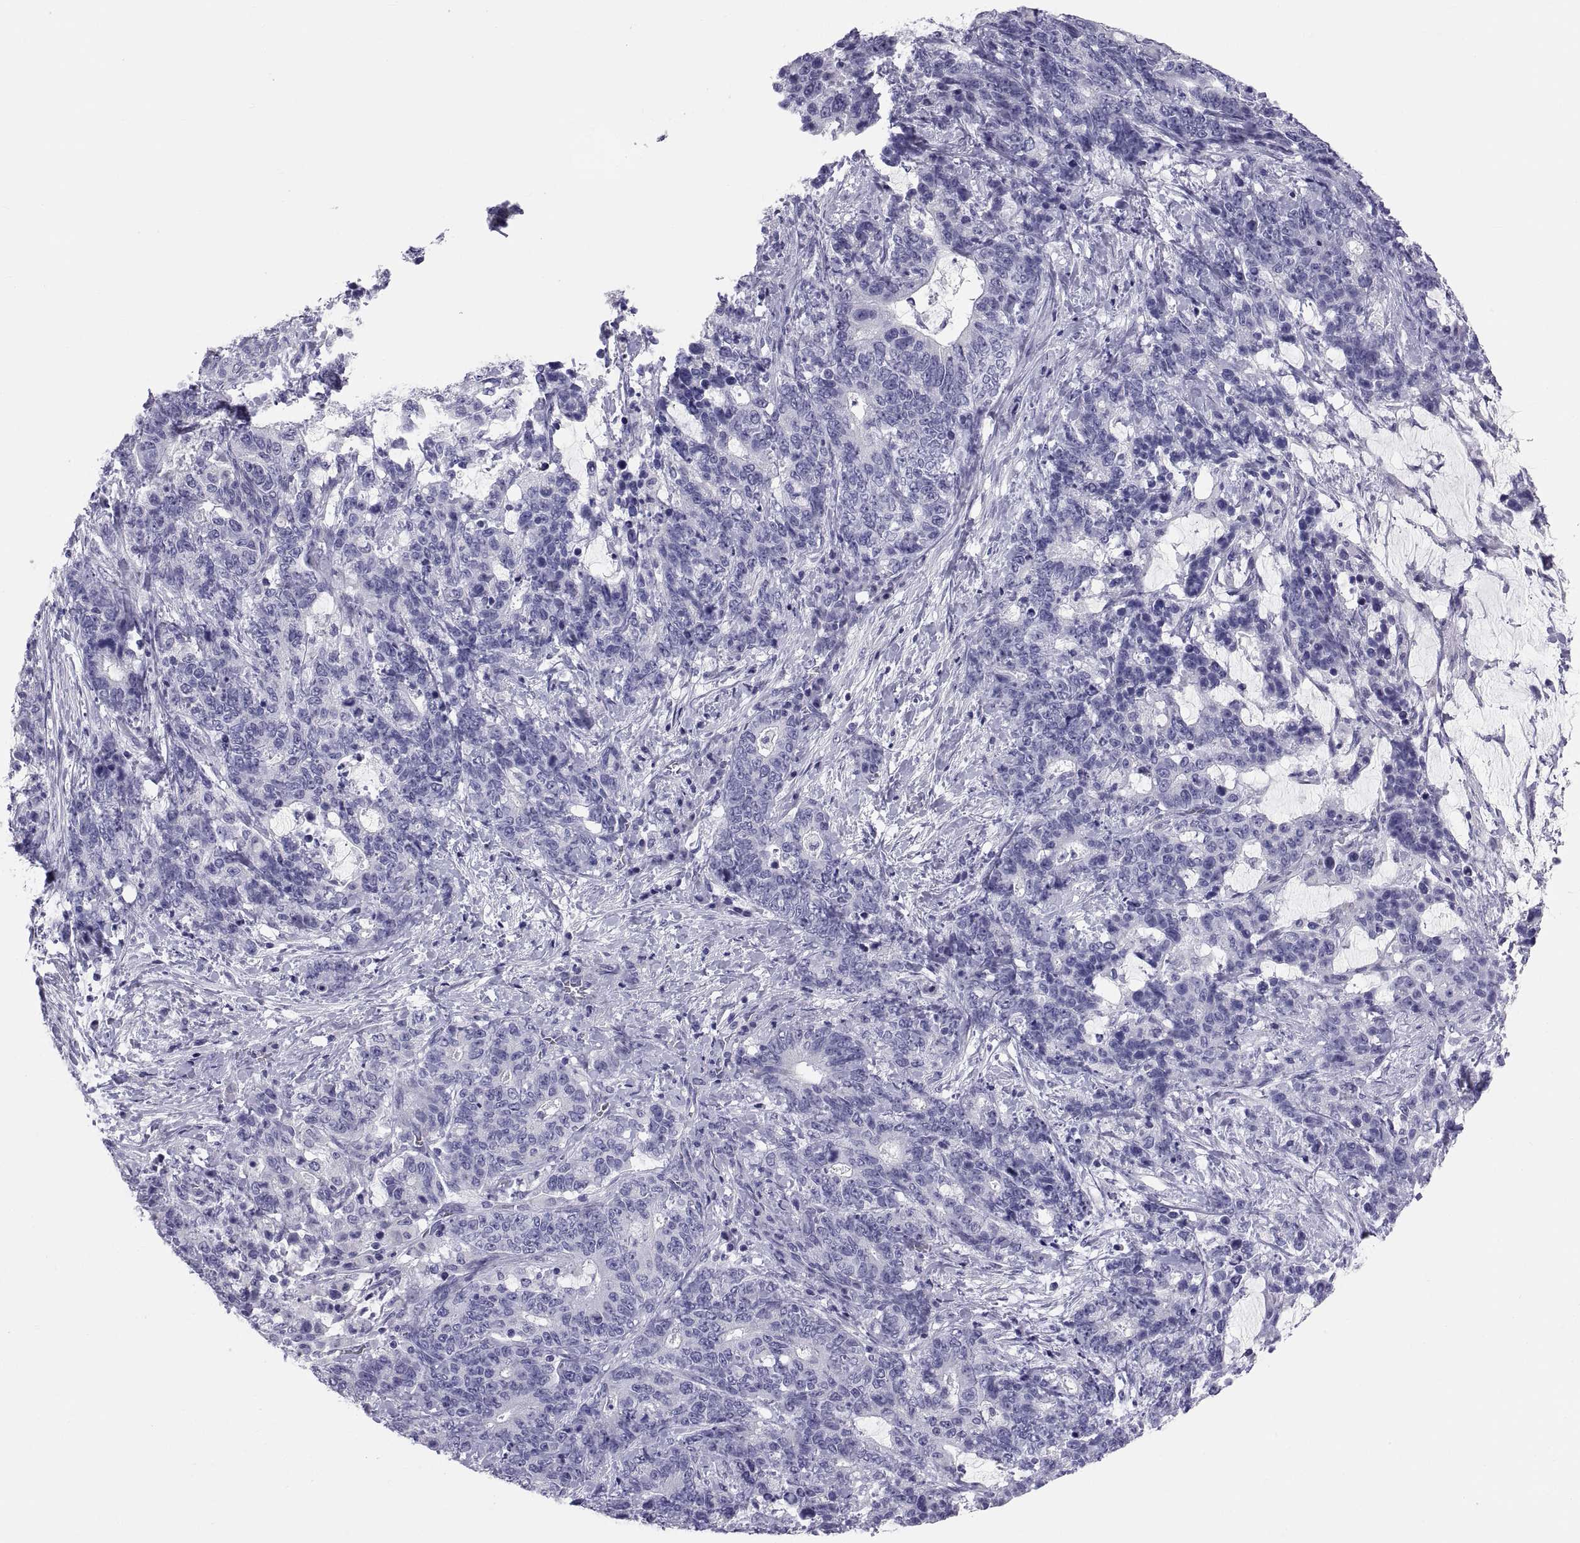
{"staining": {"intensity": "negative", "quantity": "none", "location": "none"}, "tissue": "stomach cancer", "cell_type": "Tumor cells", "image_type": "cancer", "snomed": [{"axis": "morphology", "description": "Normal tissue, NOS"}, {"axis": "morphology", "description": "Adenocarcinoma, NOS"}, {"axis": "topography", "description": "Stomach"}], "caption": "Tumor cells are negative for brown protein staining in adenocarcinoma (stomach).", "gene": "FAM170A", "patient": {"sex": "female", "age": 64}}